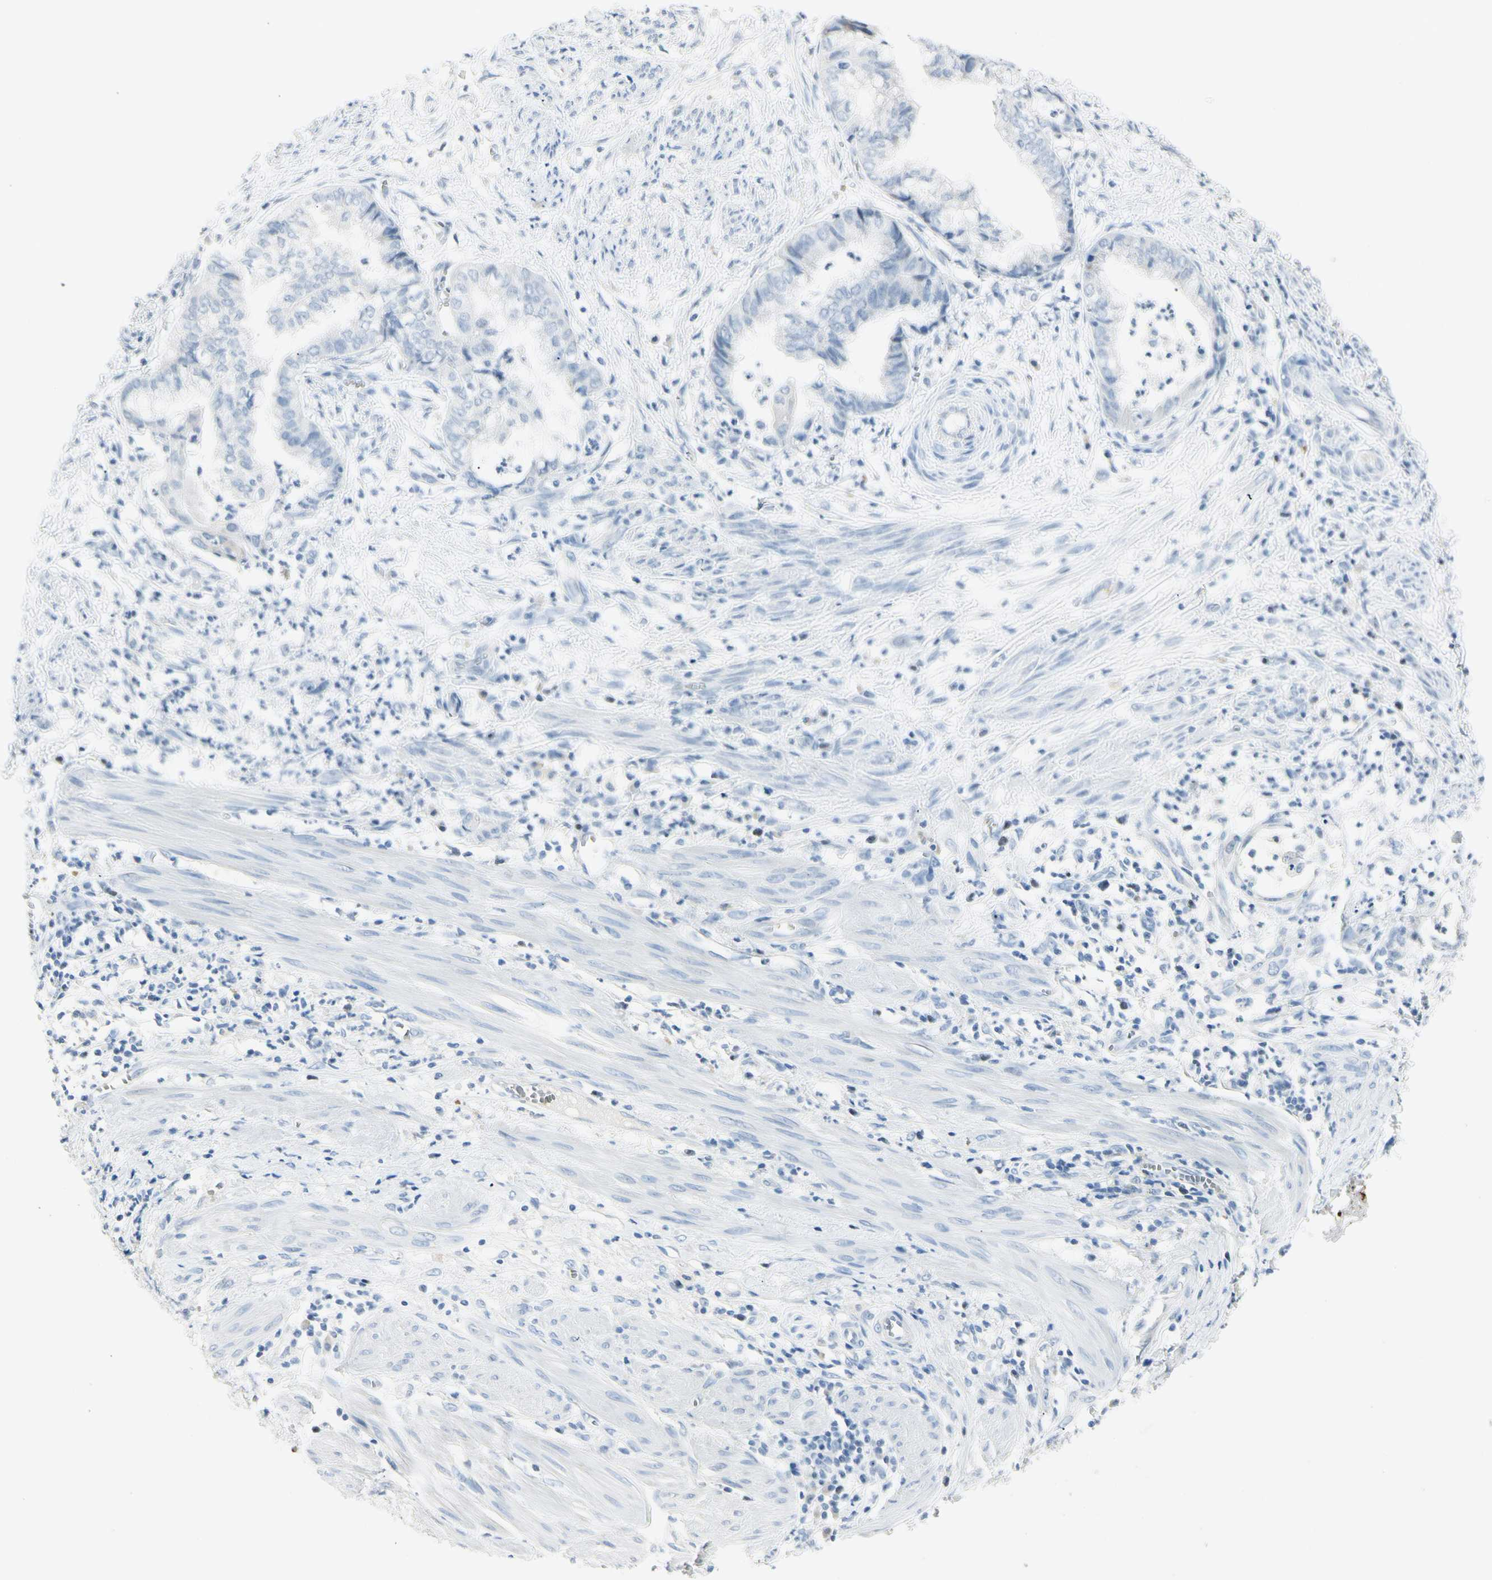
{"staining": {"intensity": "negative", "quantity": "none", "location": "none"}, "tissue": "endometrial cancer", "cell_type": "Tumor cells", "image_type": "cancer", "snomed": [{"axis": "morphology", "description": "Necrosis, NOS"}, {"axis": "morphology", "description": "Adenocarcinoma, NOS"}, {"axis": "topography", "description": "Endometrium"}], "caption": "Immunohistochemistry histopathology image of neoplastic tissue: human endometrial cancer (adenocarcinoma) stained with DAB reveals no significant protein expression in tumor cells.", "gene": "CA1", "patient": {"sex": "female", "age": 79}}